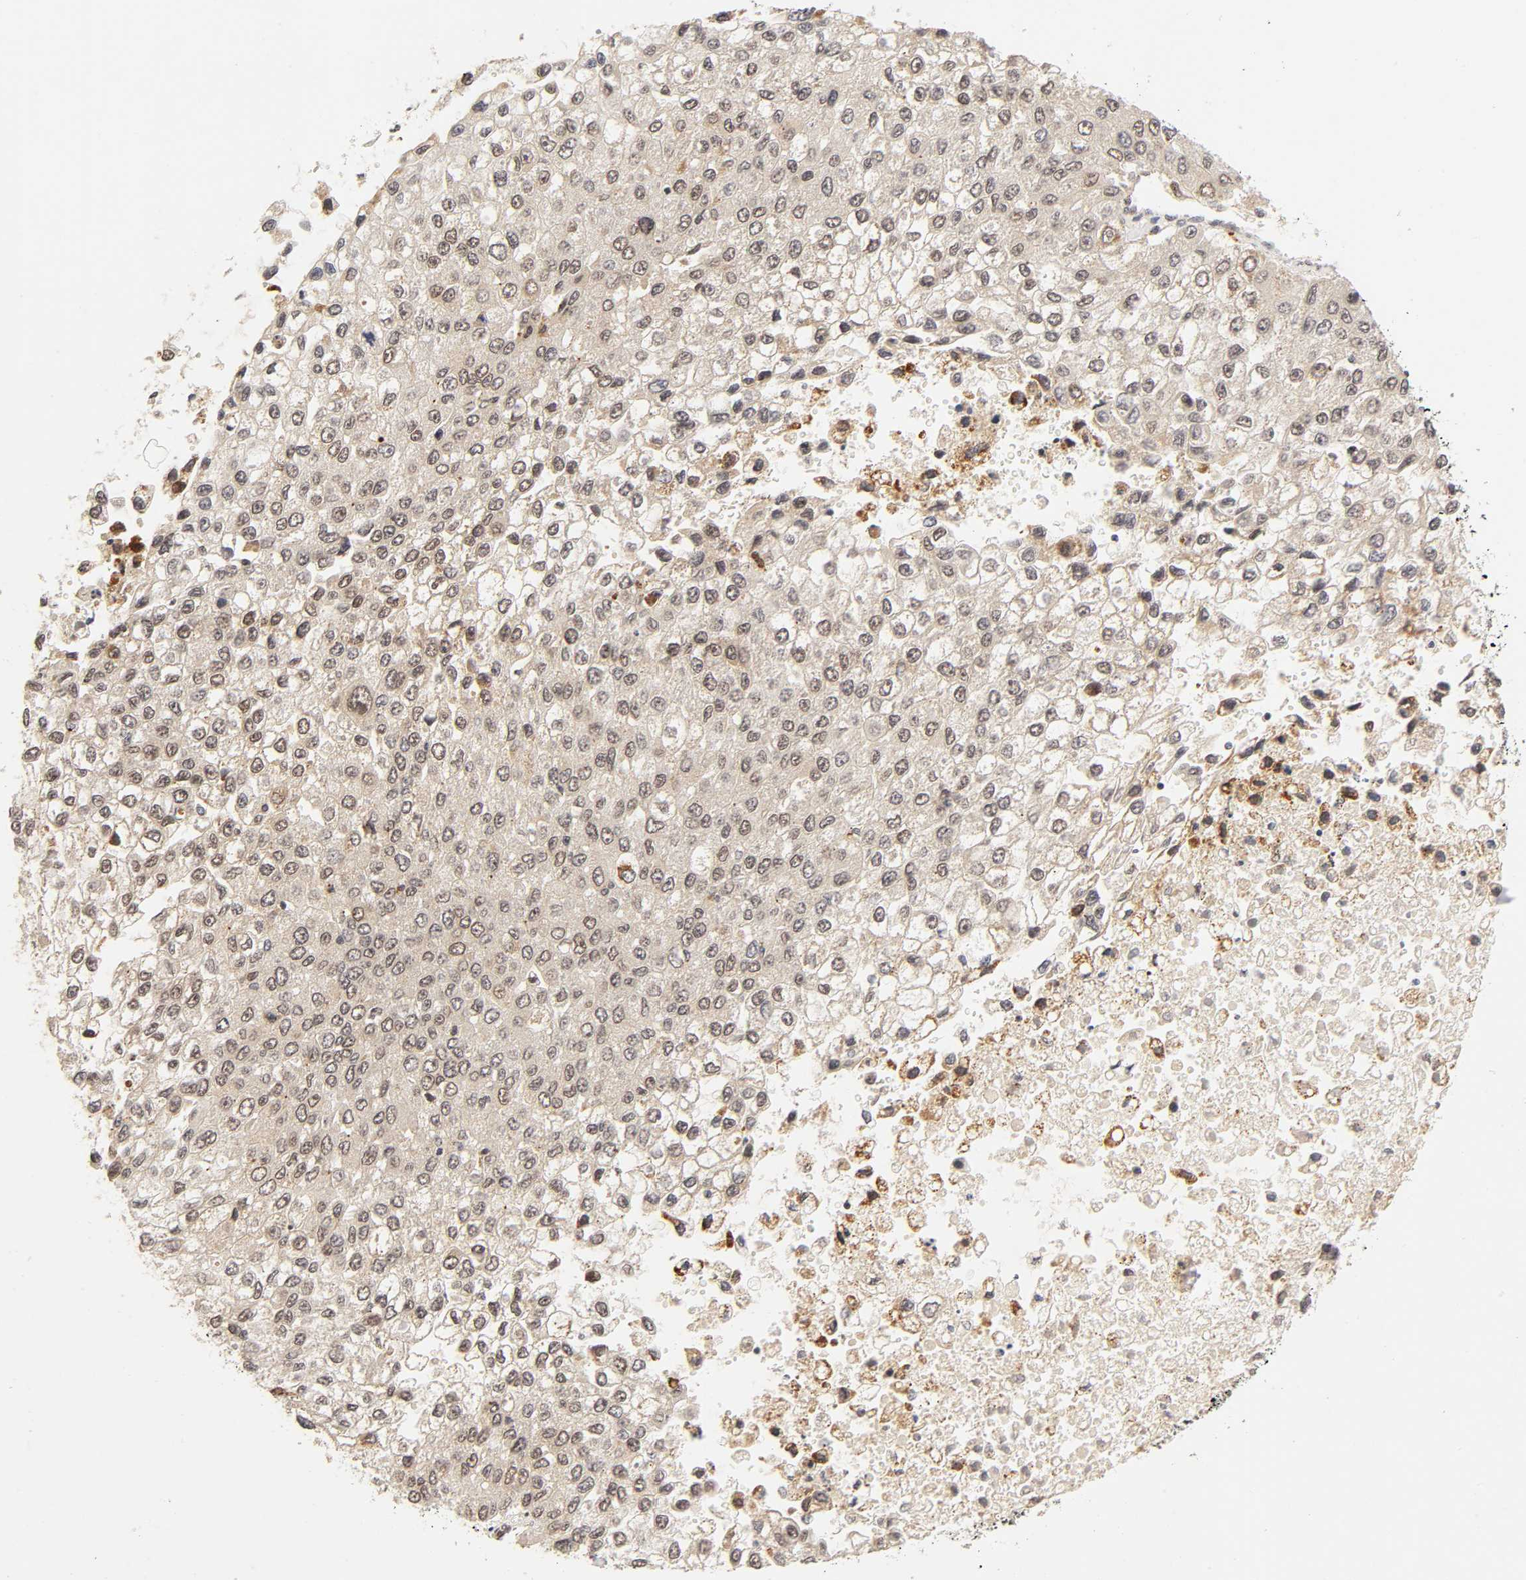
{"staining": {"intensity": "weak", "quantity": "25%-75%", "location": "cytoplasmic/membranous,nuclear"}, "tissue": "liver cancer", "cell_type": "Tumor cells", "image_type": "cancer", "snomed": [{"axis": "morphology", "description": "Carcinoma, Hepatocellular, NOS"}, {"axis": "topography", "description": "Liver"}], "caption": "Liver cancer (hepatocellular carcinoma) stained with immunohistochemistry (IHC) reveals weak cytoplasmic/membranous and nuclear positivity in approximately 25%-75% of tumor cells.", "gene": "TAF10", "patient": {"sex": "female", "age": 66}}